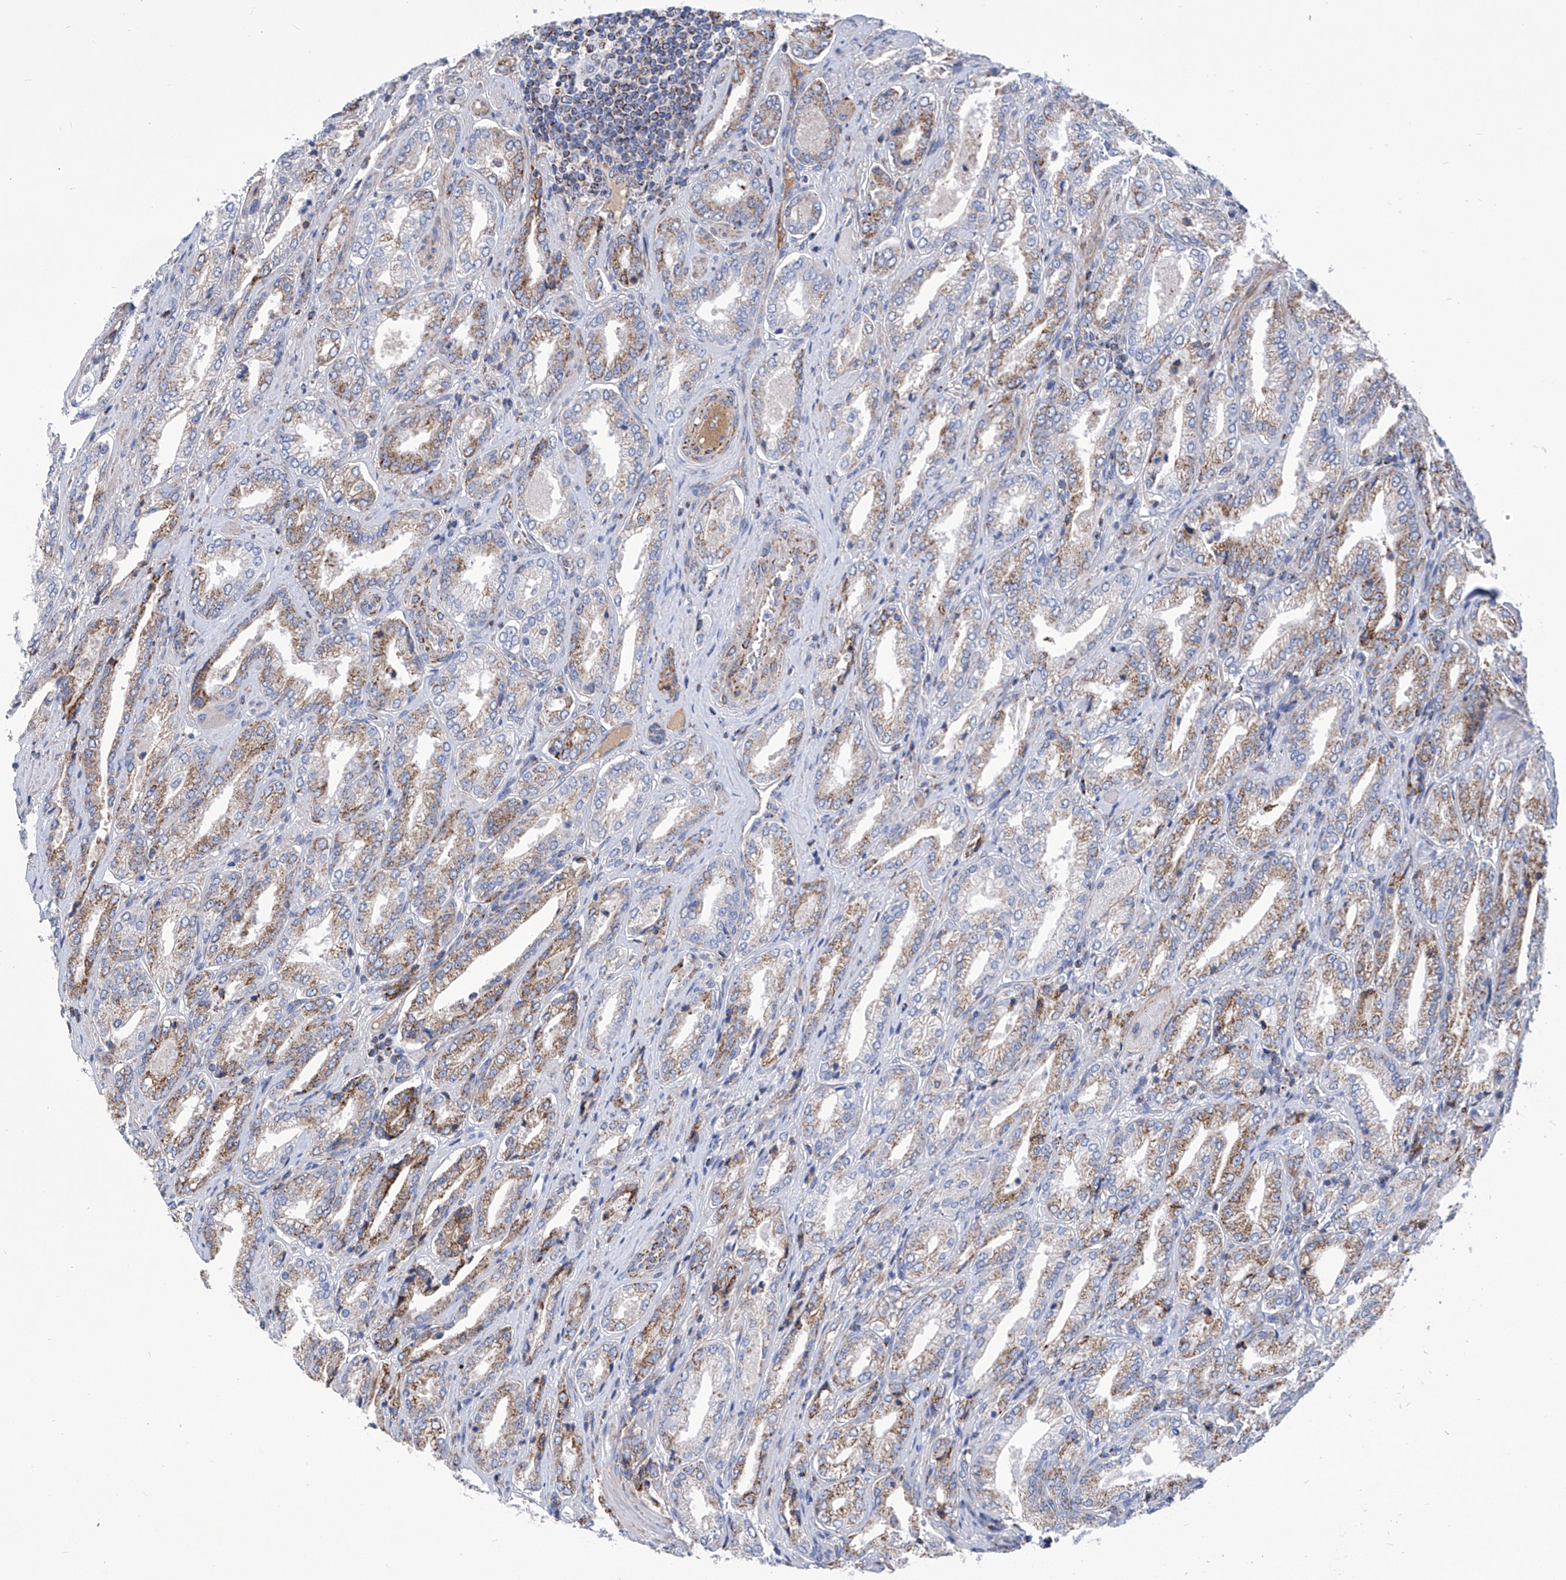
{"staining": {"intensity": "moderate", "quantity": "25%-75%", "location": "cytoplasmic/membranous"}, "tissue": "prostate cancer", "cell_type": "Tumor cells", "image_type": "cancer", "snomed": [{"axis": "morphology", "description": "Adenocarcinoma, Low grade"}, {"axis": "topography", "description": "Prostate"}], "caption": "Immunohistochemical staining of prostate cancer (adenocarcinoma (low-grade)) exhibits medium levels of moderate cytoplasmic/membranous positivity in approximately 25%-75% of tumor cells.", "gene": "SRBD1", "patient": {"sex": "male", "age": 62}}